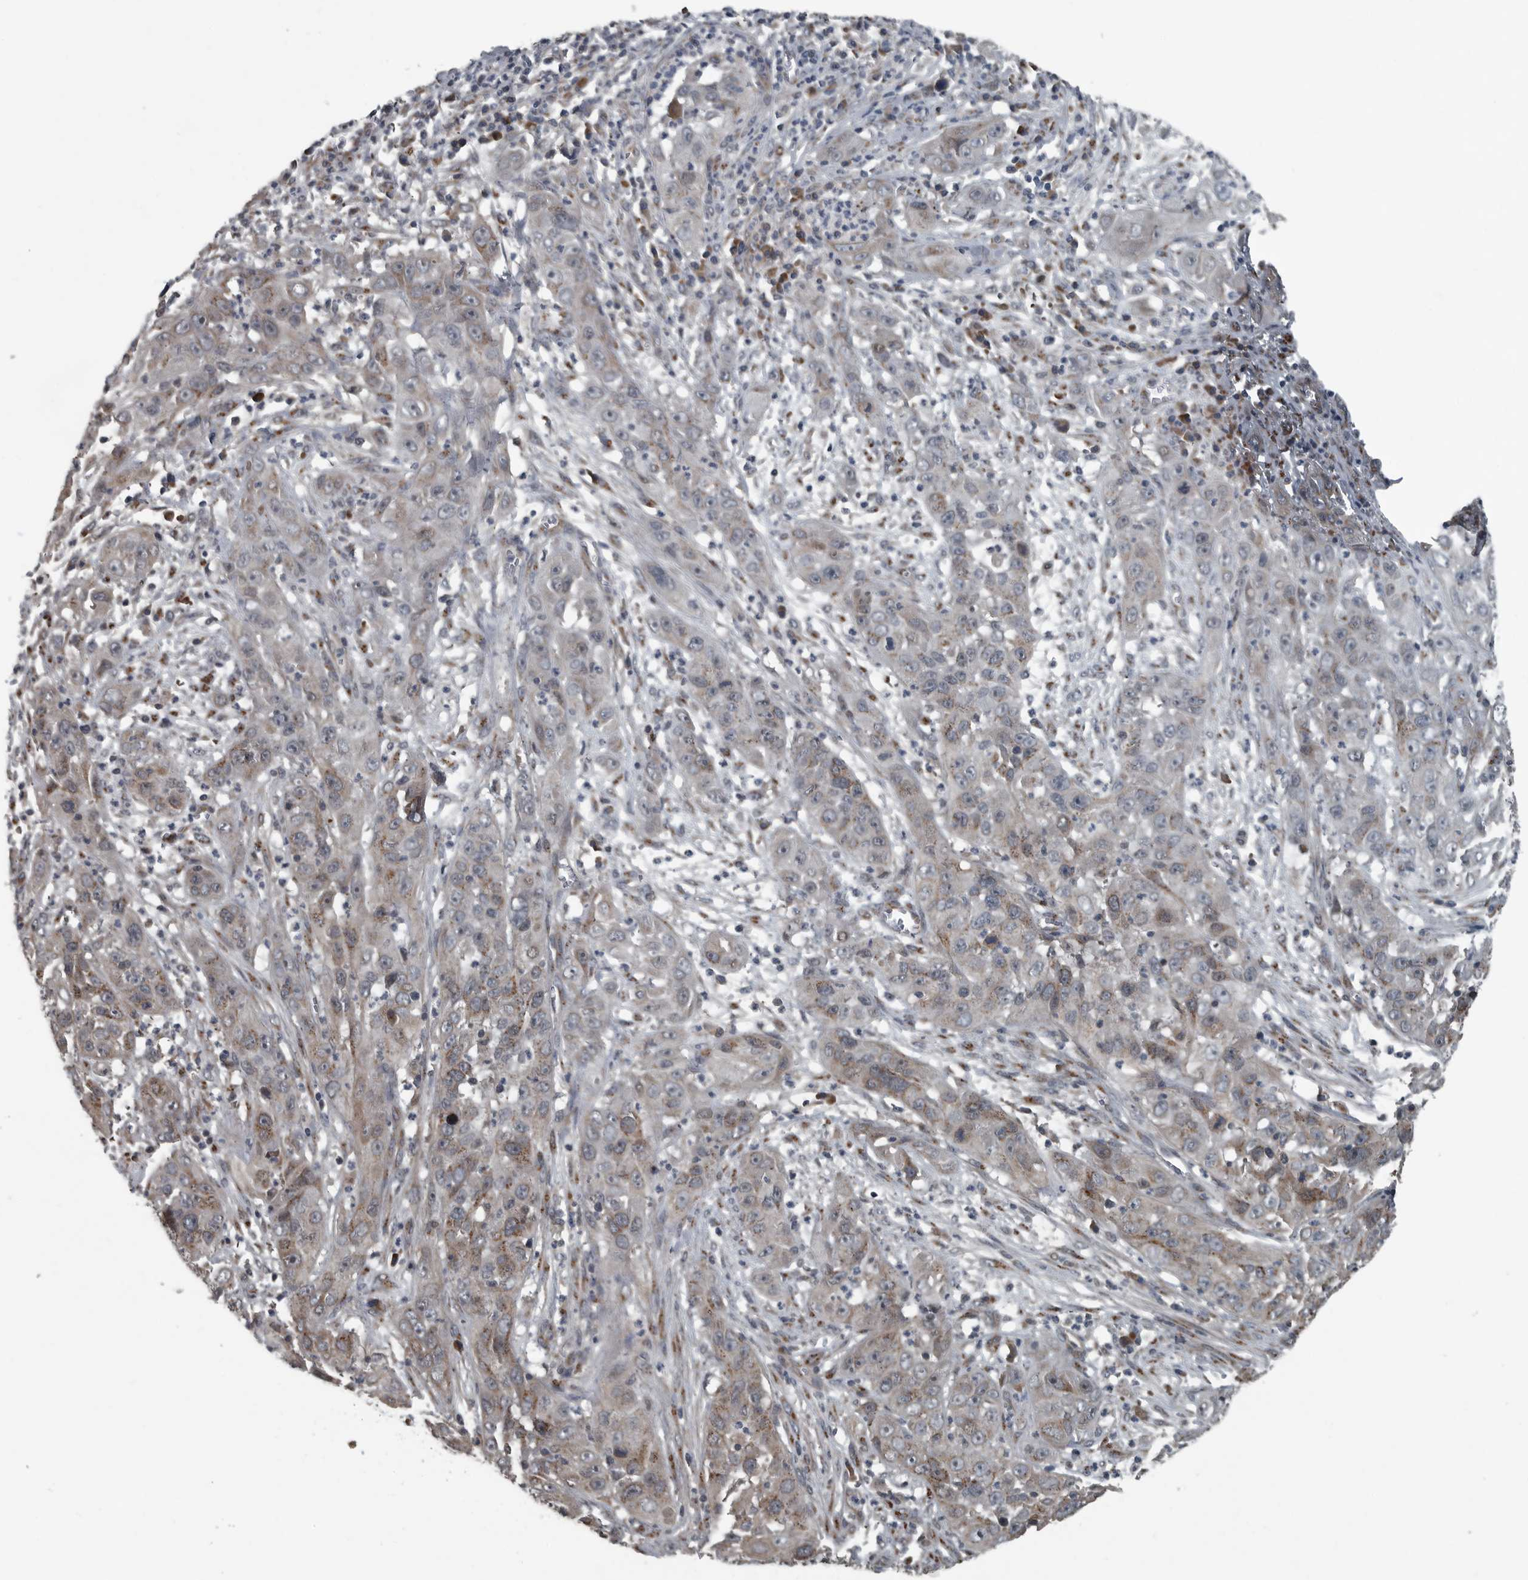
{"staining": {"intensity": "weak", "quantity": "25%-75%", "location": "cytoplasmic/membranous"}, "tissue": "cervical cancer", "cell_type": "Tumor cells", "image_type": "cancer", "snomed": [{"axis": "morphology", "description": "Squamous cell carcinoma, NOS"}, {"axis": "topography", "description": "Cervix"}], "caption": "Cervical squamous cell carcinoma stained with DAB (3,3'-diaminobenzidine) IHC reveals low levels of weak cytoplasmic/membranous positivity in about 25%-75% of tumor cells.", "gene": "ZNF345", "patient": {"sex": "female", "age": 32}}